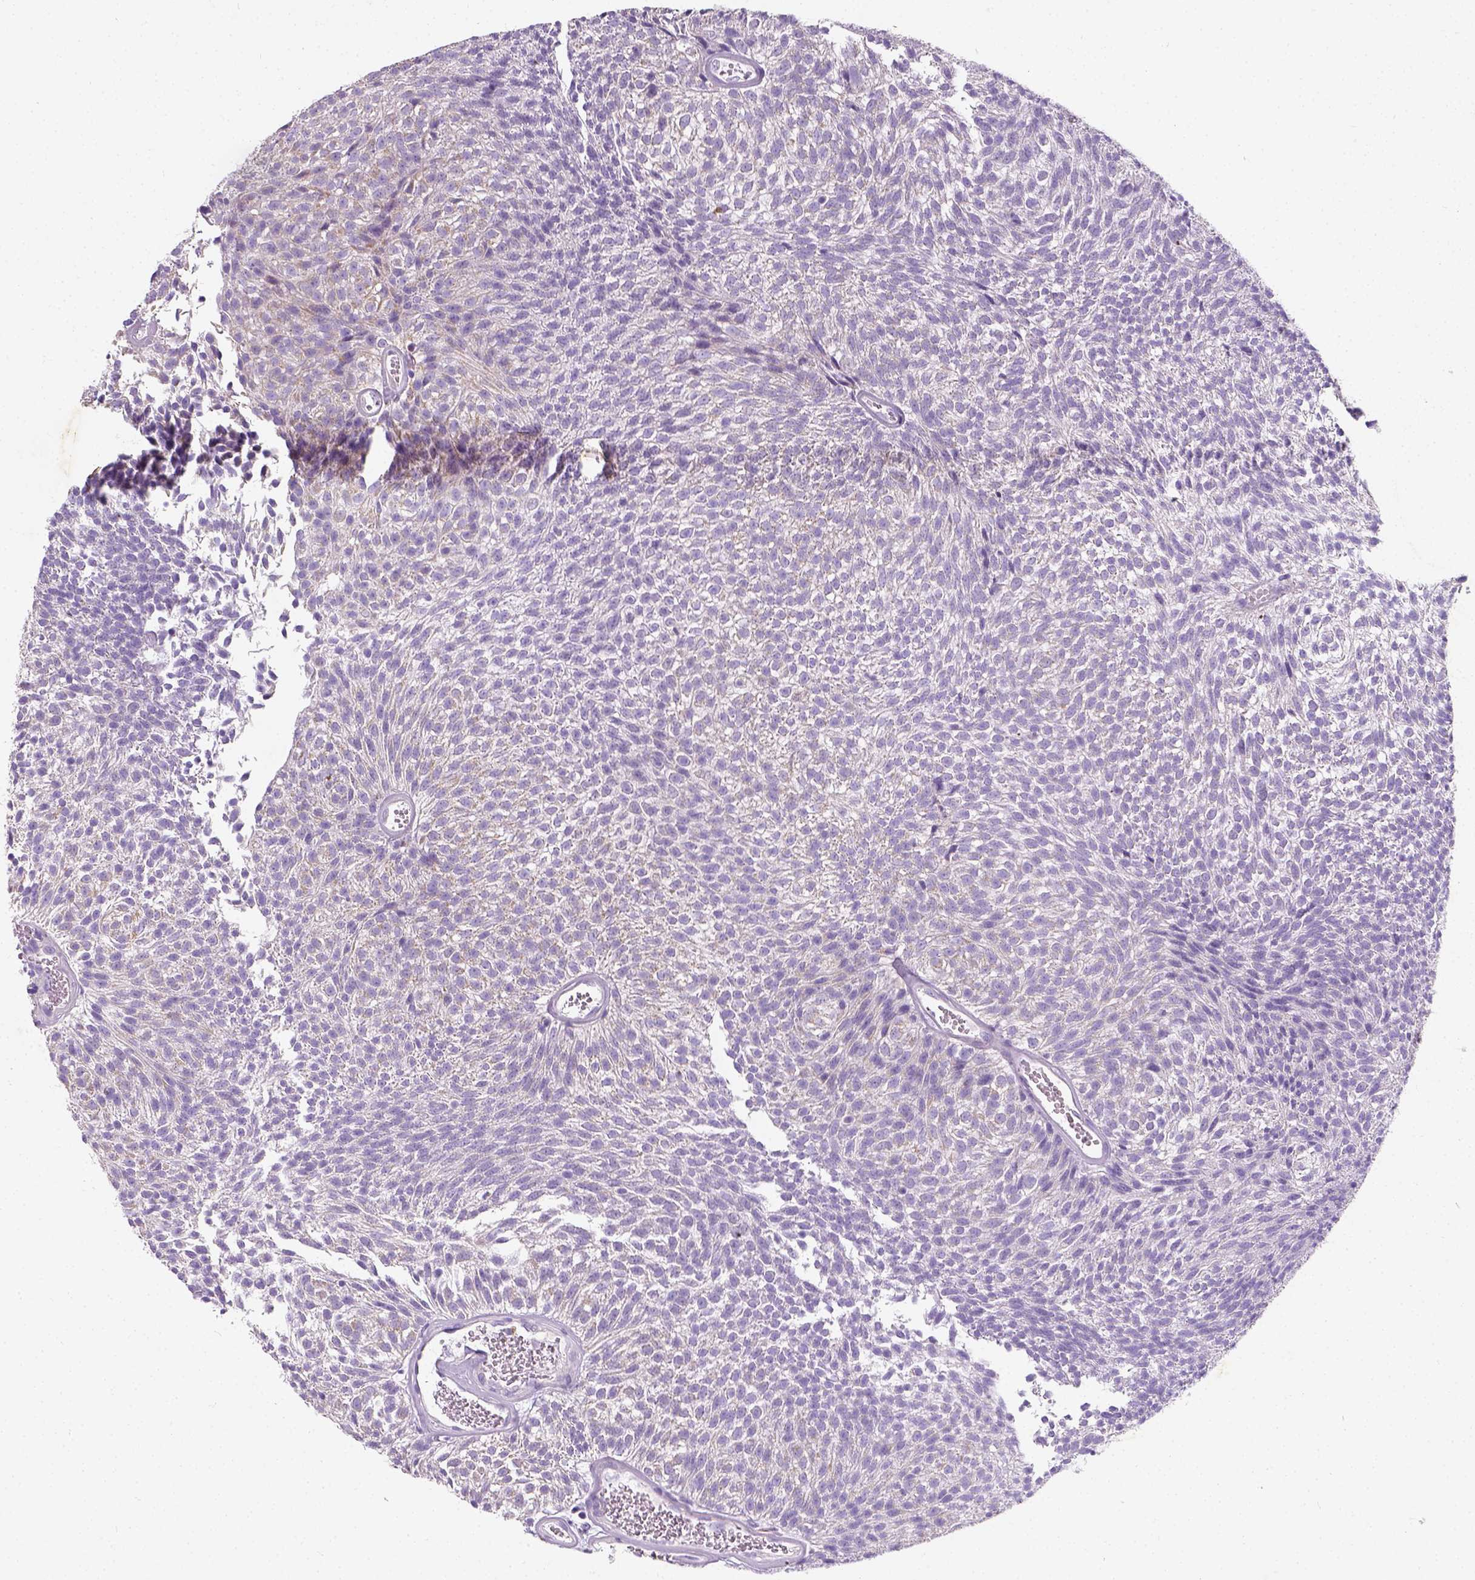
{"staining": {"intensity": "negative", "quantity": "none", "location": "none"}, "tissue": "urothelial cancer", "cell_type": "Tumor cells", "image_type": "cancer", "snomed": [{"axis": "morphology", "description": "Urothelial carcinoma, Low grade"}, {"axis": "topography", "description": "Urinary bladder"}], "caption": "DAB (3,3'-diaminobenzidine) immunohistochemical staining of human urothelial carcinoma (low-grade) displays no significant staining in tumor cells.", "gene": "CHODL", "patient": {"sex": "male", "age": 77}}